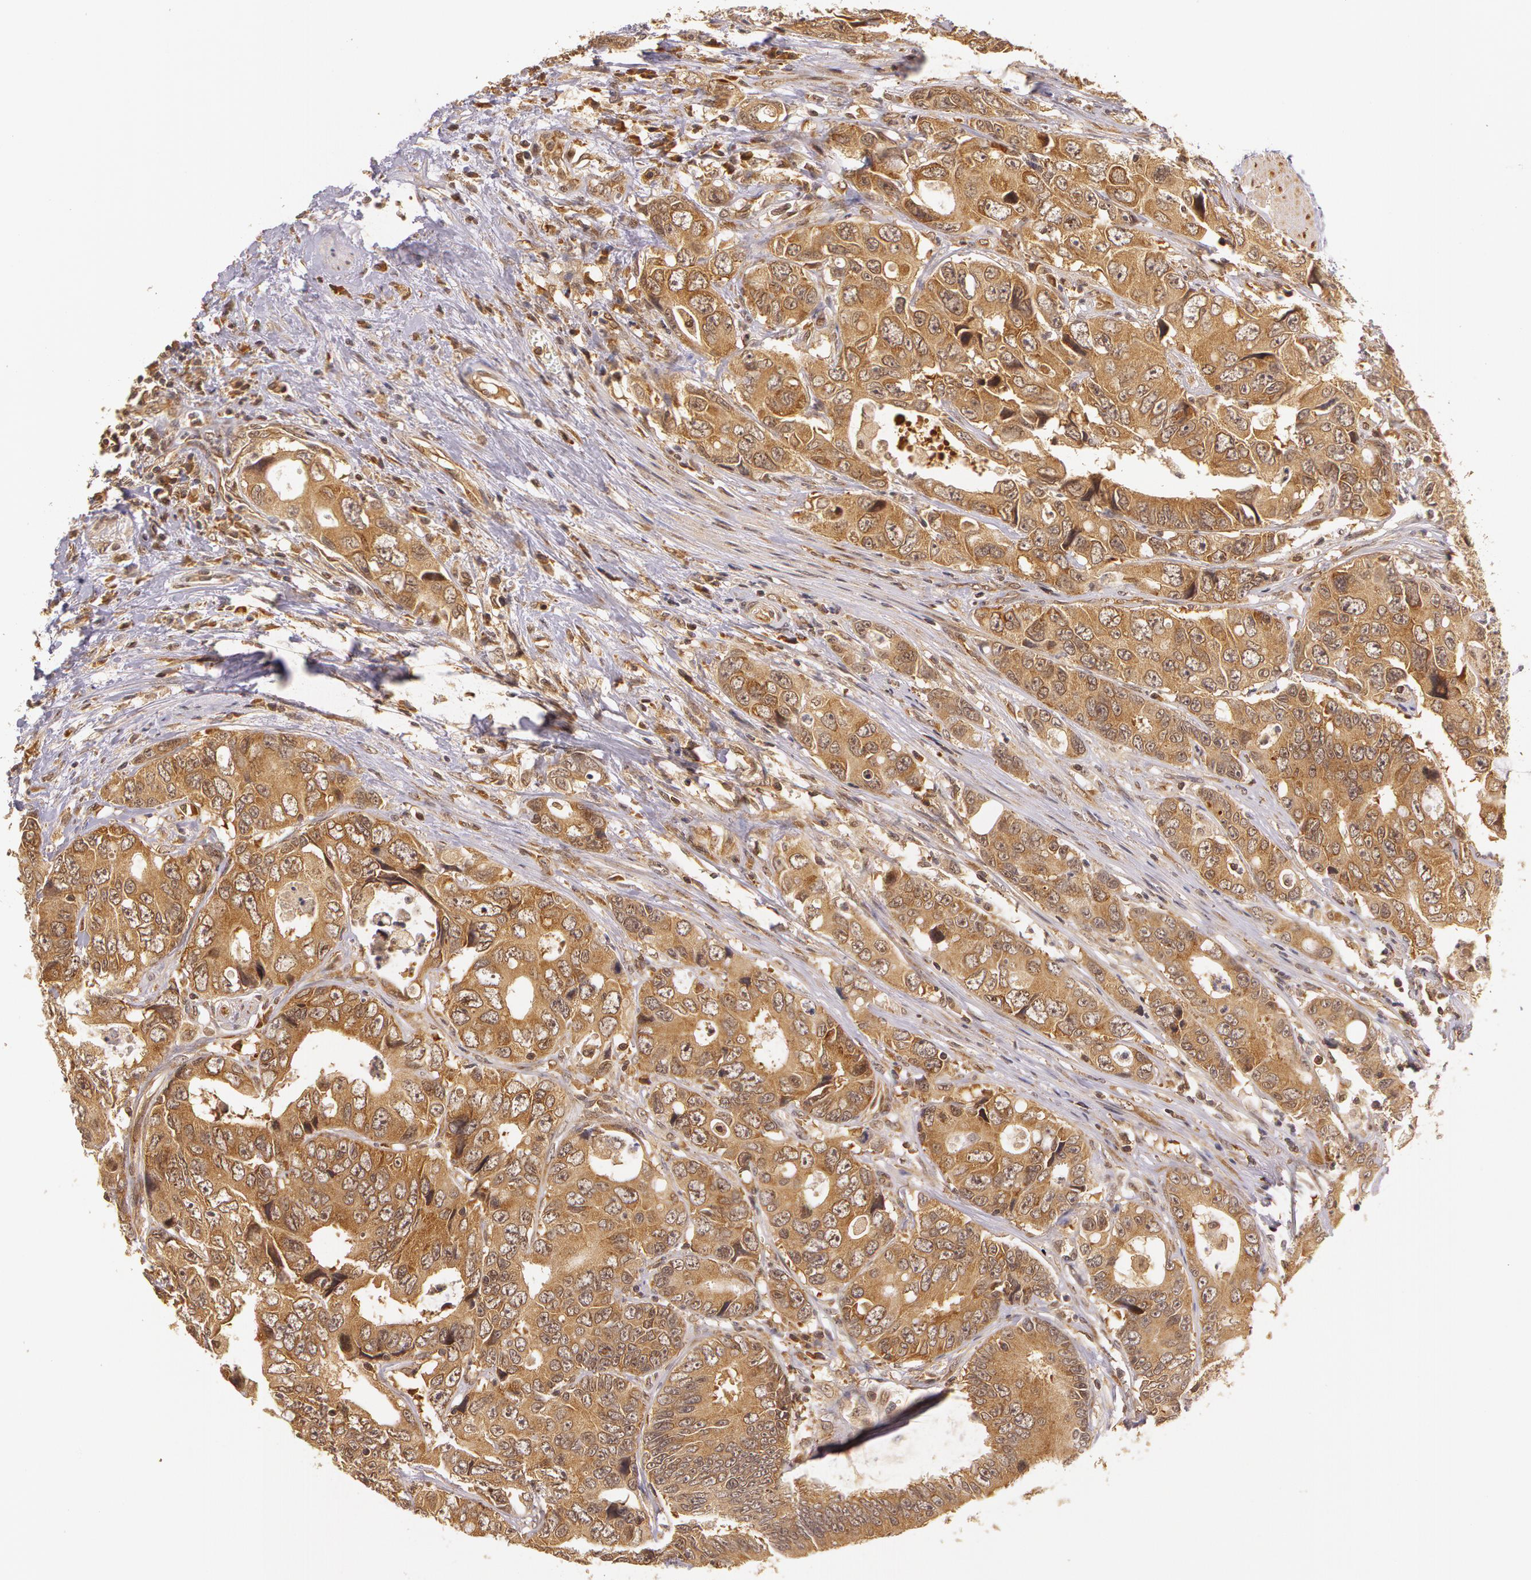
{"staining": {"intensity": "moderate", "quantity": ">75%", "location": "cytoplasmic/membranous"}, "tissue": "colorectal cancer", "cell_type": "Tumor cells", "image_type": "cancer", "snomed": [{"axis": "morphology", "description": "Adenocarcinoma, NOS"}, {"axis": "topography", "description": "Rectum"}], "caption": "DAB (3,3'-diaminobenzidine) immunohistochemical staining of human colorectal cancer (adenocarcinoma) shows moderate cytoplasmic/membranous protein staining in approximately >75% of tumor cells. (DAB (3,3'-diaminobenzidine) IHC with brightfield microscopy, high magnification).", "gene": "ASCC2", "patient": {"sex": "female", "age": 67}}